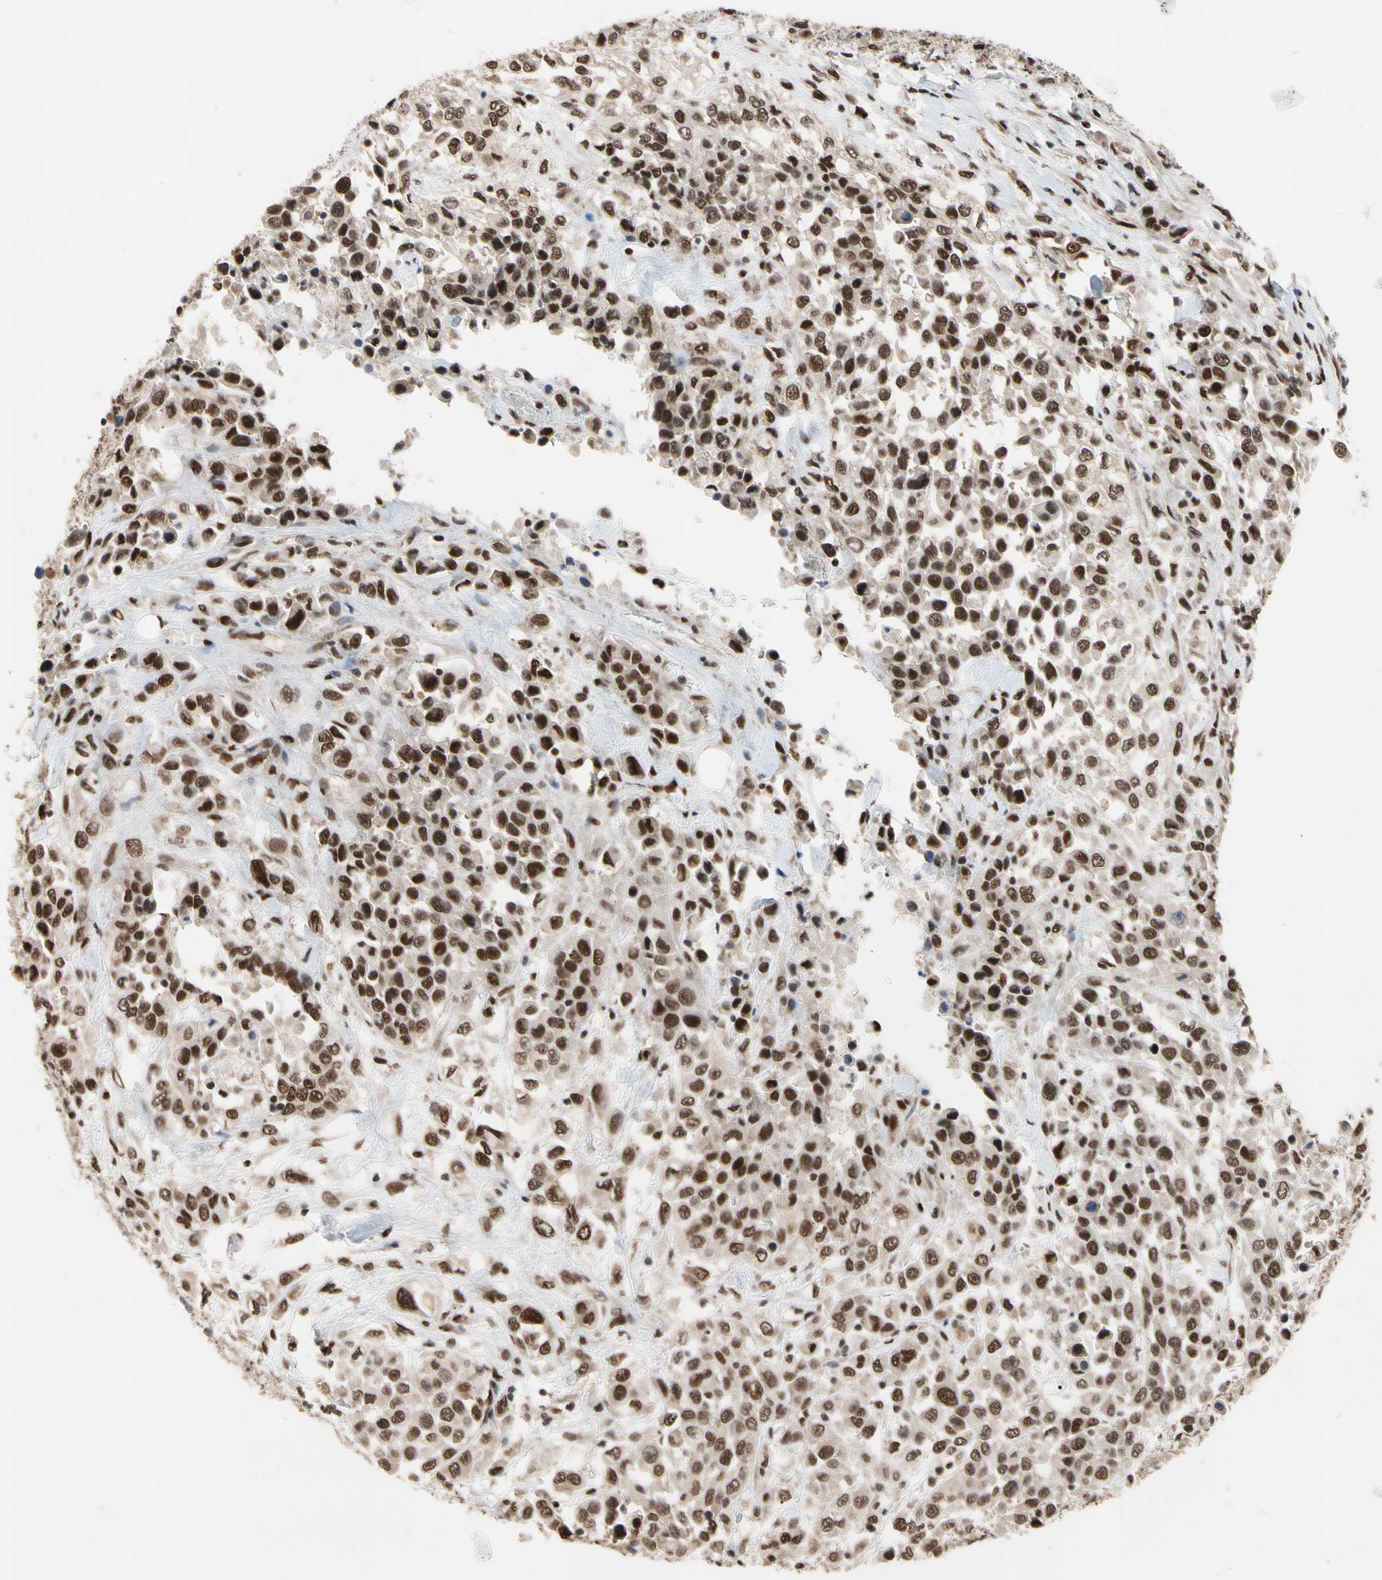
{"staining": {"intensity": "strong", "quantity": ">75%", "location": "nuclear"}, "tissue": "urothelial cancer", "cell_type": "Tumor cells", "image_type": "cancer", "snomed": [{"axis": "morphology", "description": "Urothelial carcinoma, High grade"}, {"axis": "topography", "description": "Urinary bladder"}], "caption": "Tumor cells display high levels of strong nuclear expression in approximately >75% of cells in high-grade urothelial carcinoma. (DAB (3,3'-diaminobenzidine) = brown stain, brightfield microscopy at high magnification).", "gene": "FAM98B", "patient": {"sex": "female", "age": 80}}